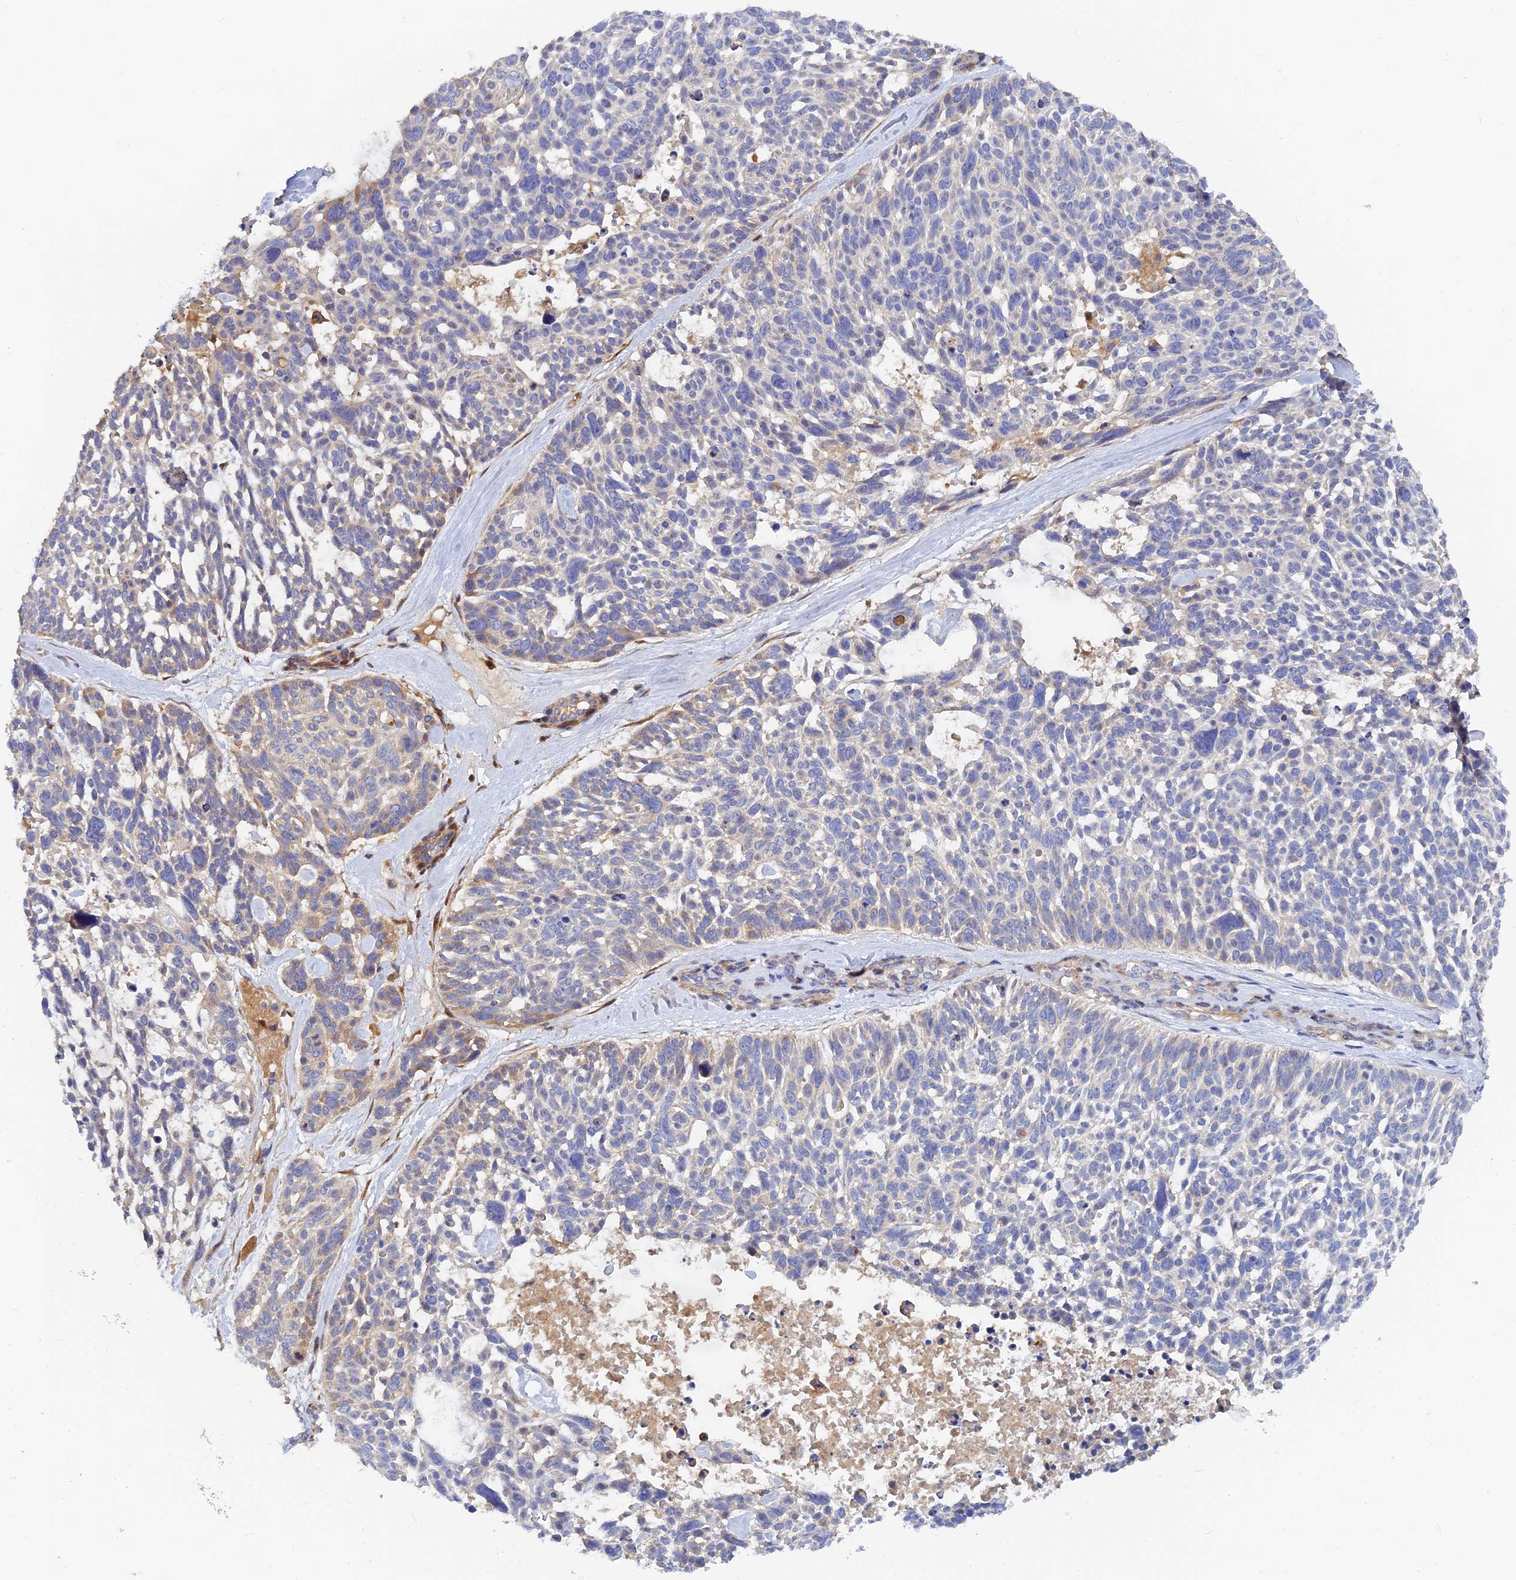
{"staining": {"intensity": "negative", "quantity": "none", "location": "none"}, "tissue": "skin cancer", "cell_type": "Tumor cells", "image_type": "cancer", "snomed": [{"axis": "morphology", "description": "Basal cell carcinoma"}, {"axis": "topography", "description": "Skin"}], "caption": "Tumor cells are negative for protein expression in human skin cancer.", "gene": "SPATA5L1", "patient": {"sex": "male", "age": 88}}